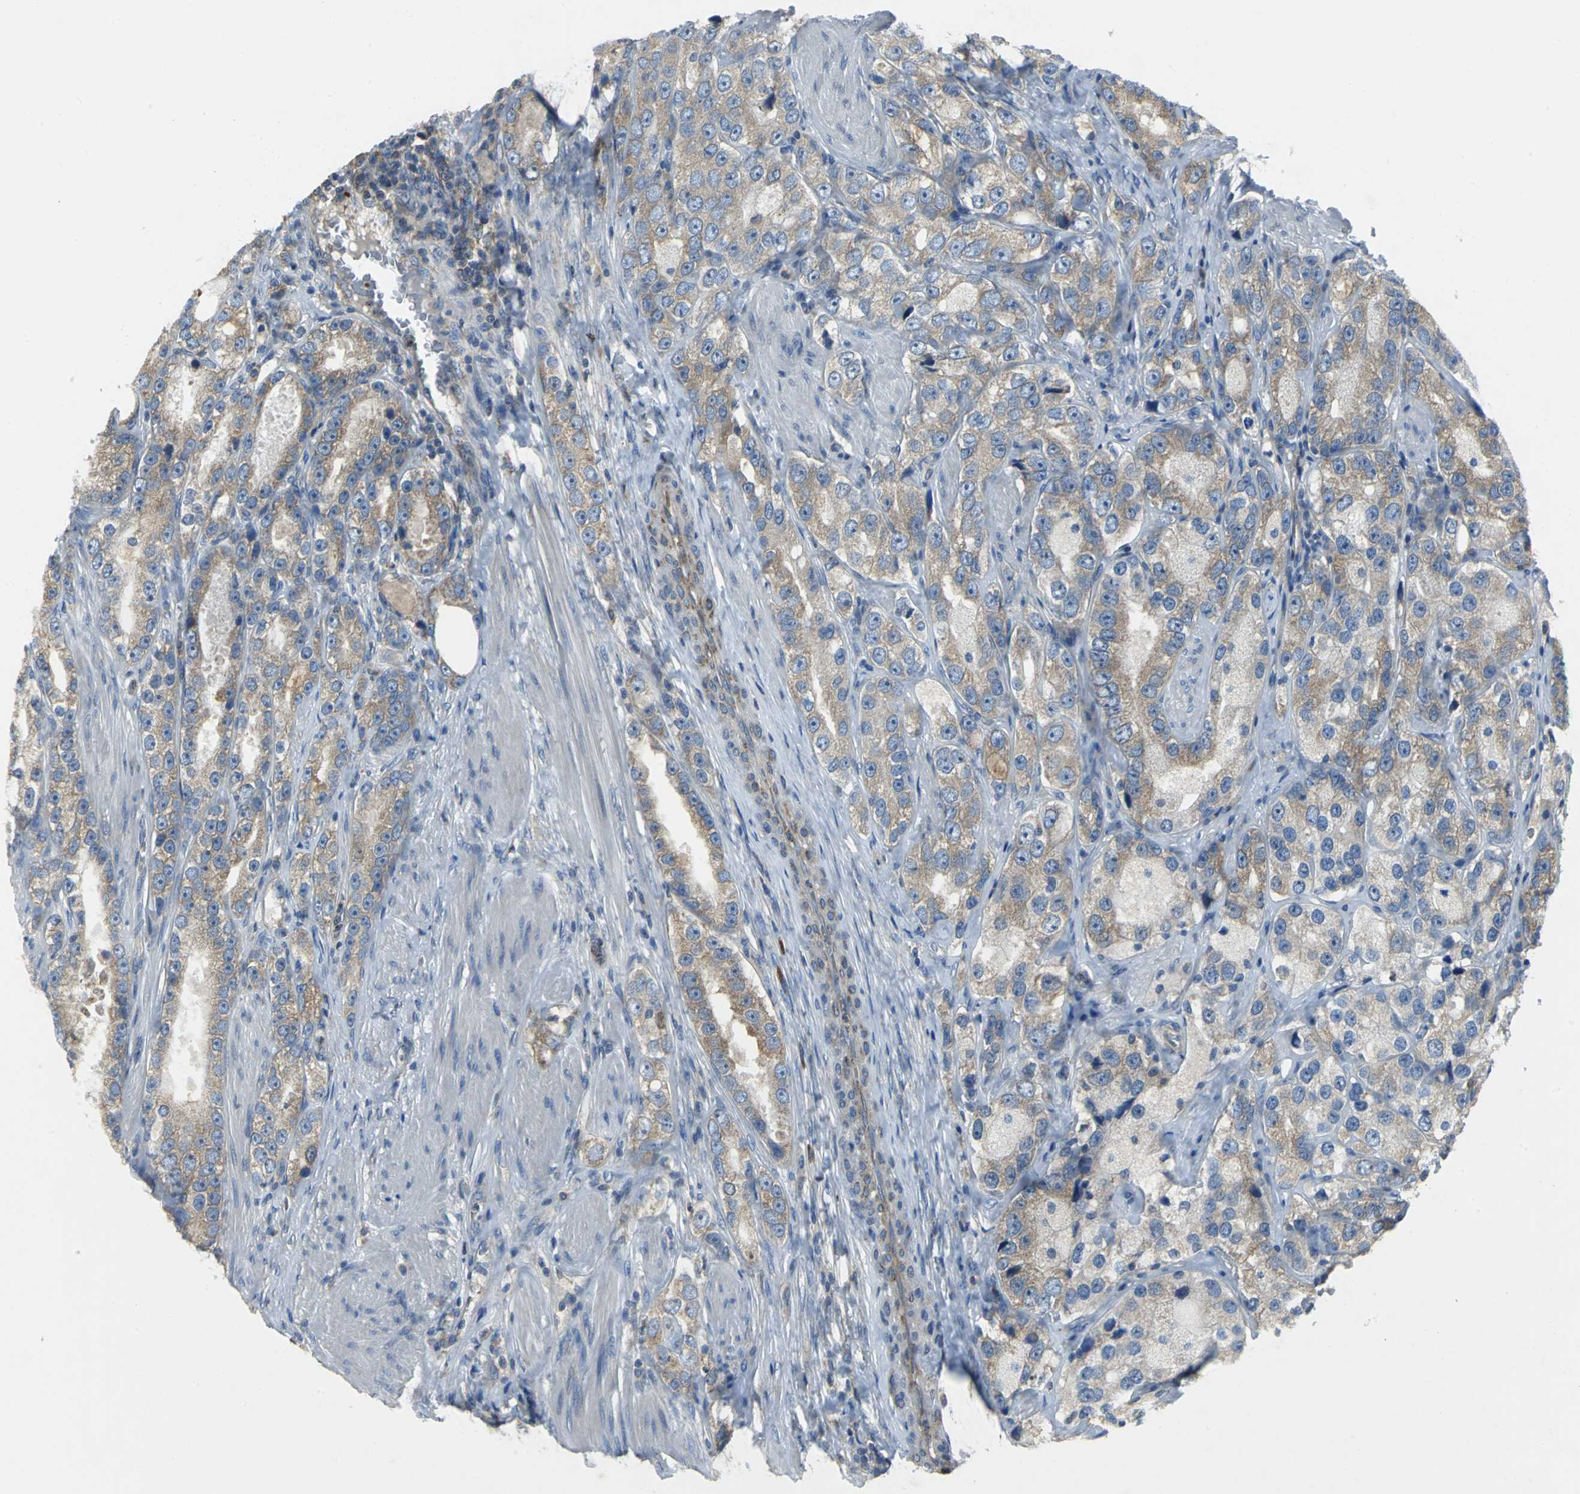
{"staining": {"intensity": "moderate", "quantity": ">75%", "location": "cytoplasmic/membranous"}, "tissue": "prostate cancer", "cell_type": "Tumor cells", "image_type": "cancer", "snomed": [{"axis": "morphology", "description": "Adenocarcinoma, High grade"}, {"axis": "topography", "description": "Prostate"}], "caption": "Protein expression analysis of human prostate cancer (adenocarcinoma (high-grade)) reveals moderate cytoplasmic/membranous expression in about >75% of tumor cells.", "gene": "EIF5A", "patient": {"sex": "male", "age": 63}}